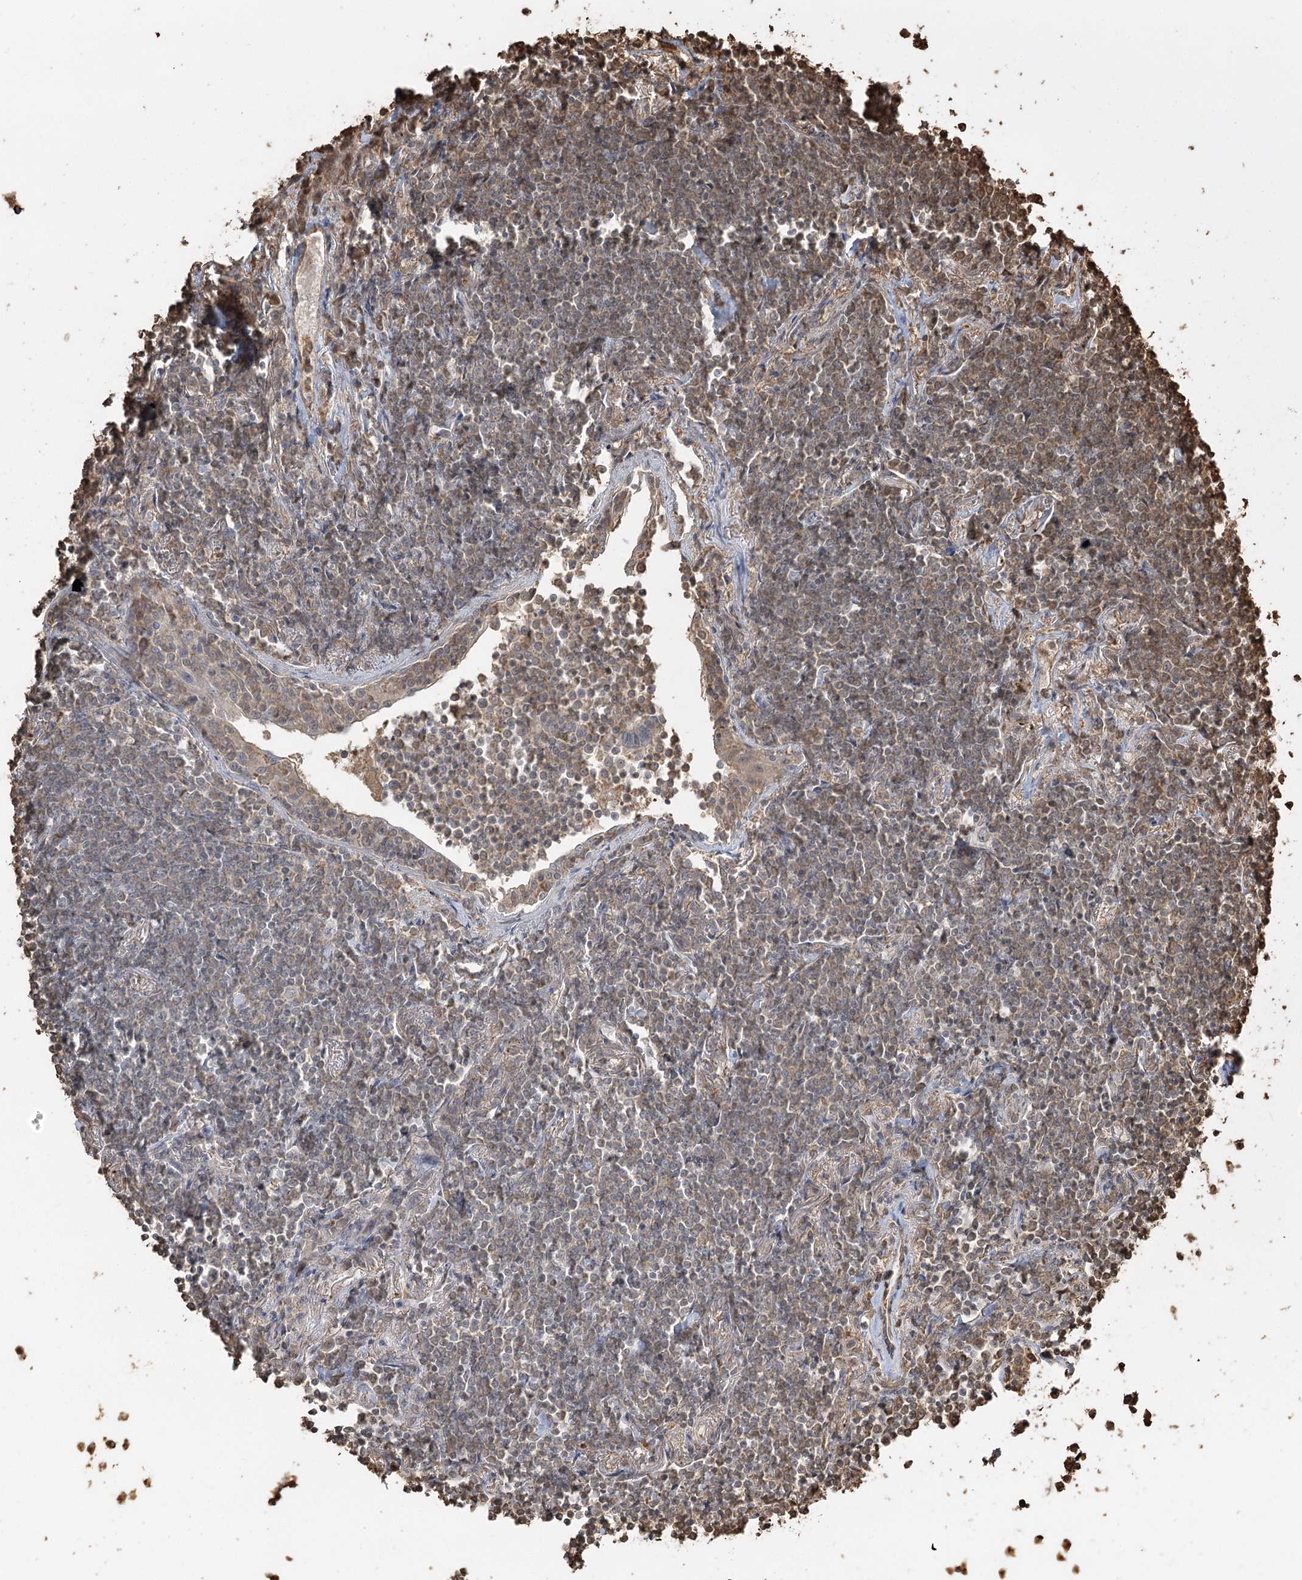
{"staining": {"intensity": "weak", "quantity": "25%-75%", "location": "cytoplasmic/membranous,nuclear"}, "tissue": "lymphoma", "cell_type": "Tumor cells", "image_type": "cancer", "snomed": [{"axis": "morphology", "description": "Malignant lymphoma, non-Hodgkin's type, Low grade"}, {"axis": "topography", "description": "Lung"}], "caption": "An IHC image of neoplastic tissue is shown. Protein staining in brown shows weak cytoplasmic/membranous and nuclear positivity in malignant lymphoma, non-Hodgkin's type (low-grade) within tumor cells.", "gene": "PLCH1", "patient": {"sex": "female", "age": 71}}